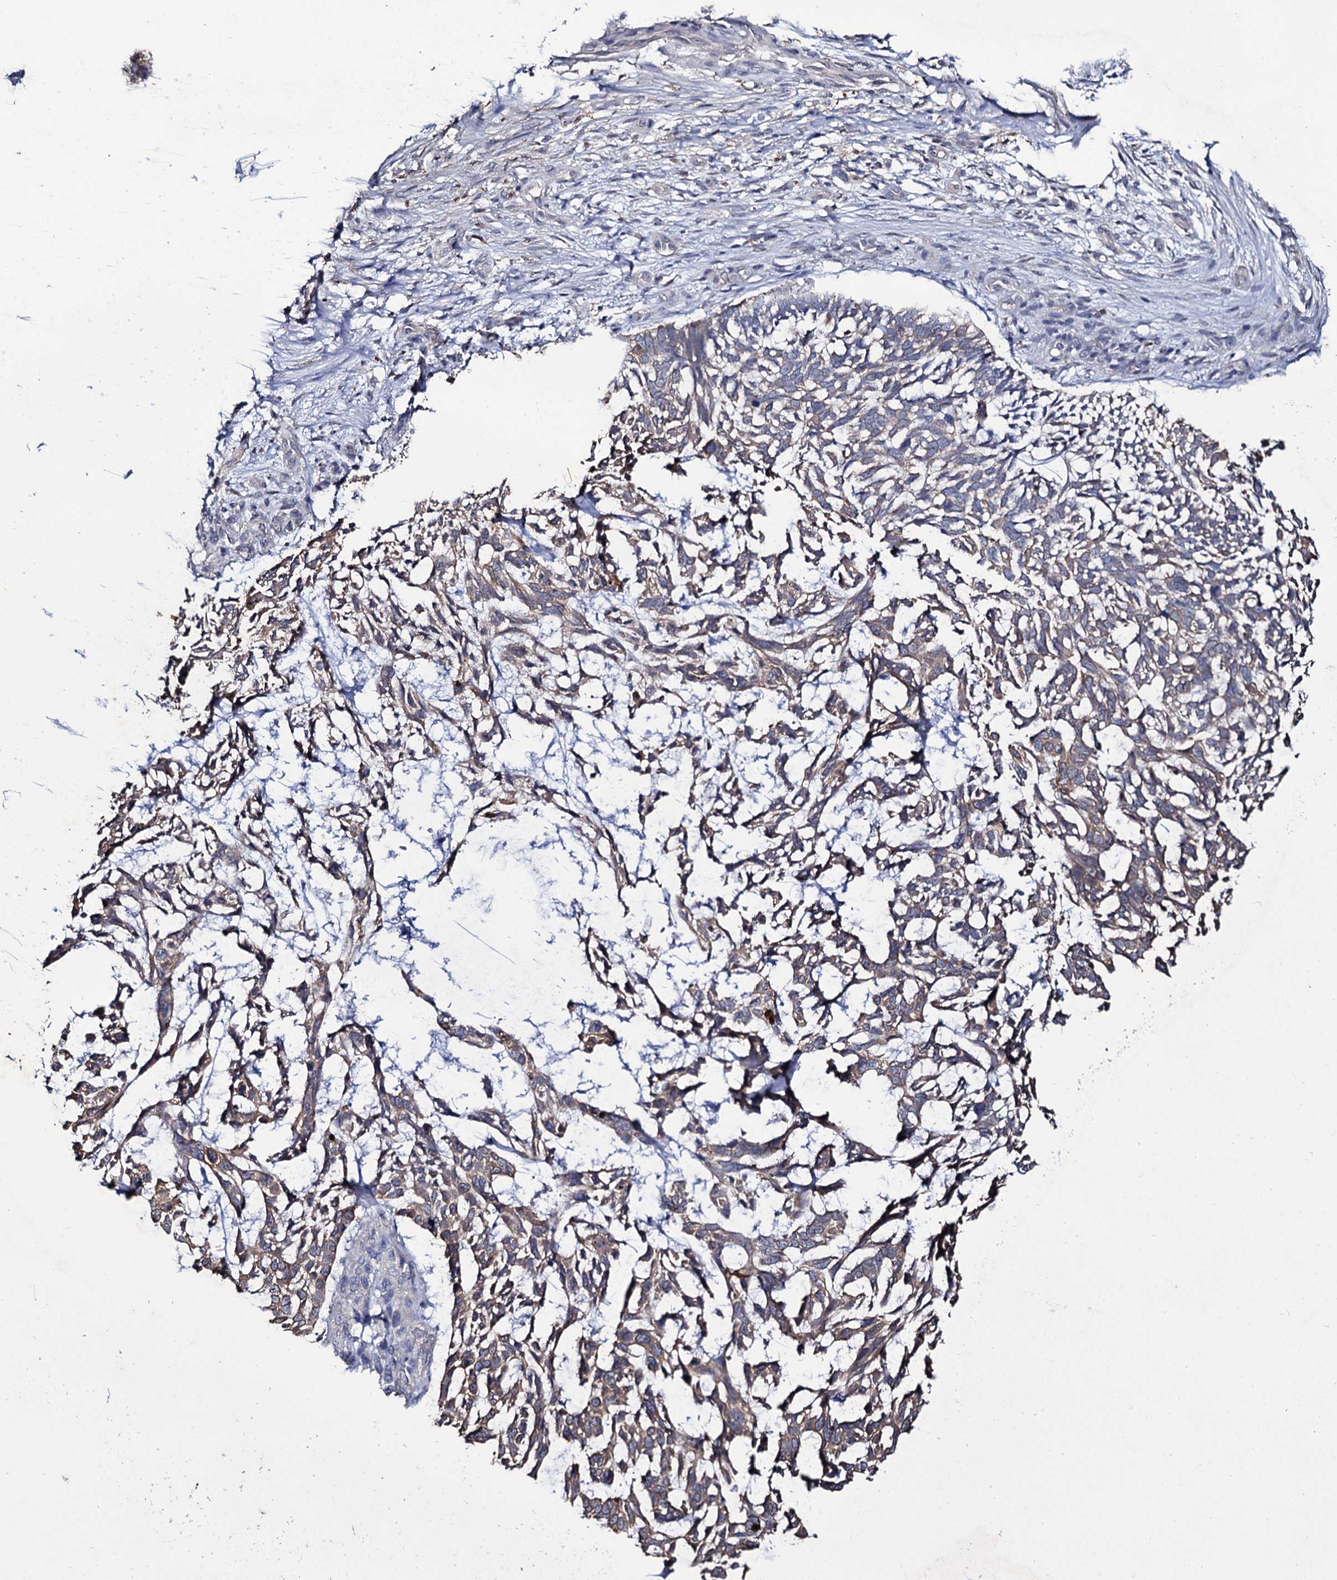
{"staining": {"intensity": "moderate", "quantity": "25%-75%", "location": "cytoplasmic/membranous"}, "tissue": "skin cancer", "cell_type": "Tumor cells", "image_type": "cancer", "snomed": [{"axis": "morphology", "description": "Basal cell carcinoma"}, {"axis": "topography", "description": "Skin"}], "caption": "Immunohistochemical staining of skin cancer (basal cell carcinoma) reveals medium levels of moderate cytoplasmic/membranous protein staining in approximately 25%-75% of tumor cells. The staining was performed using DAB, with brown indicating positive protein expression. Nuclei are stained blue with hematoxylin.", "gene": "CRYL1", "patient": {"sex": "male", "age": 88}}